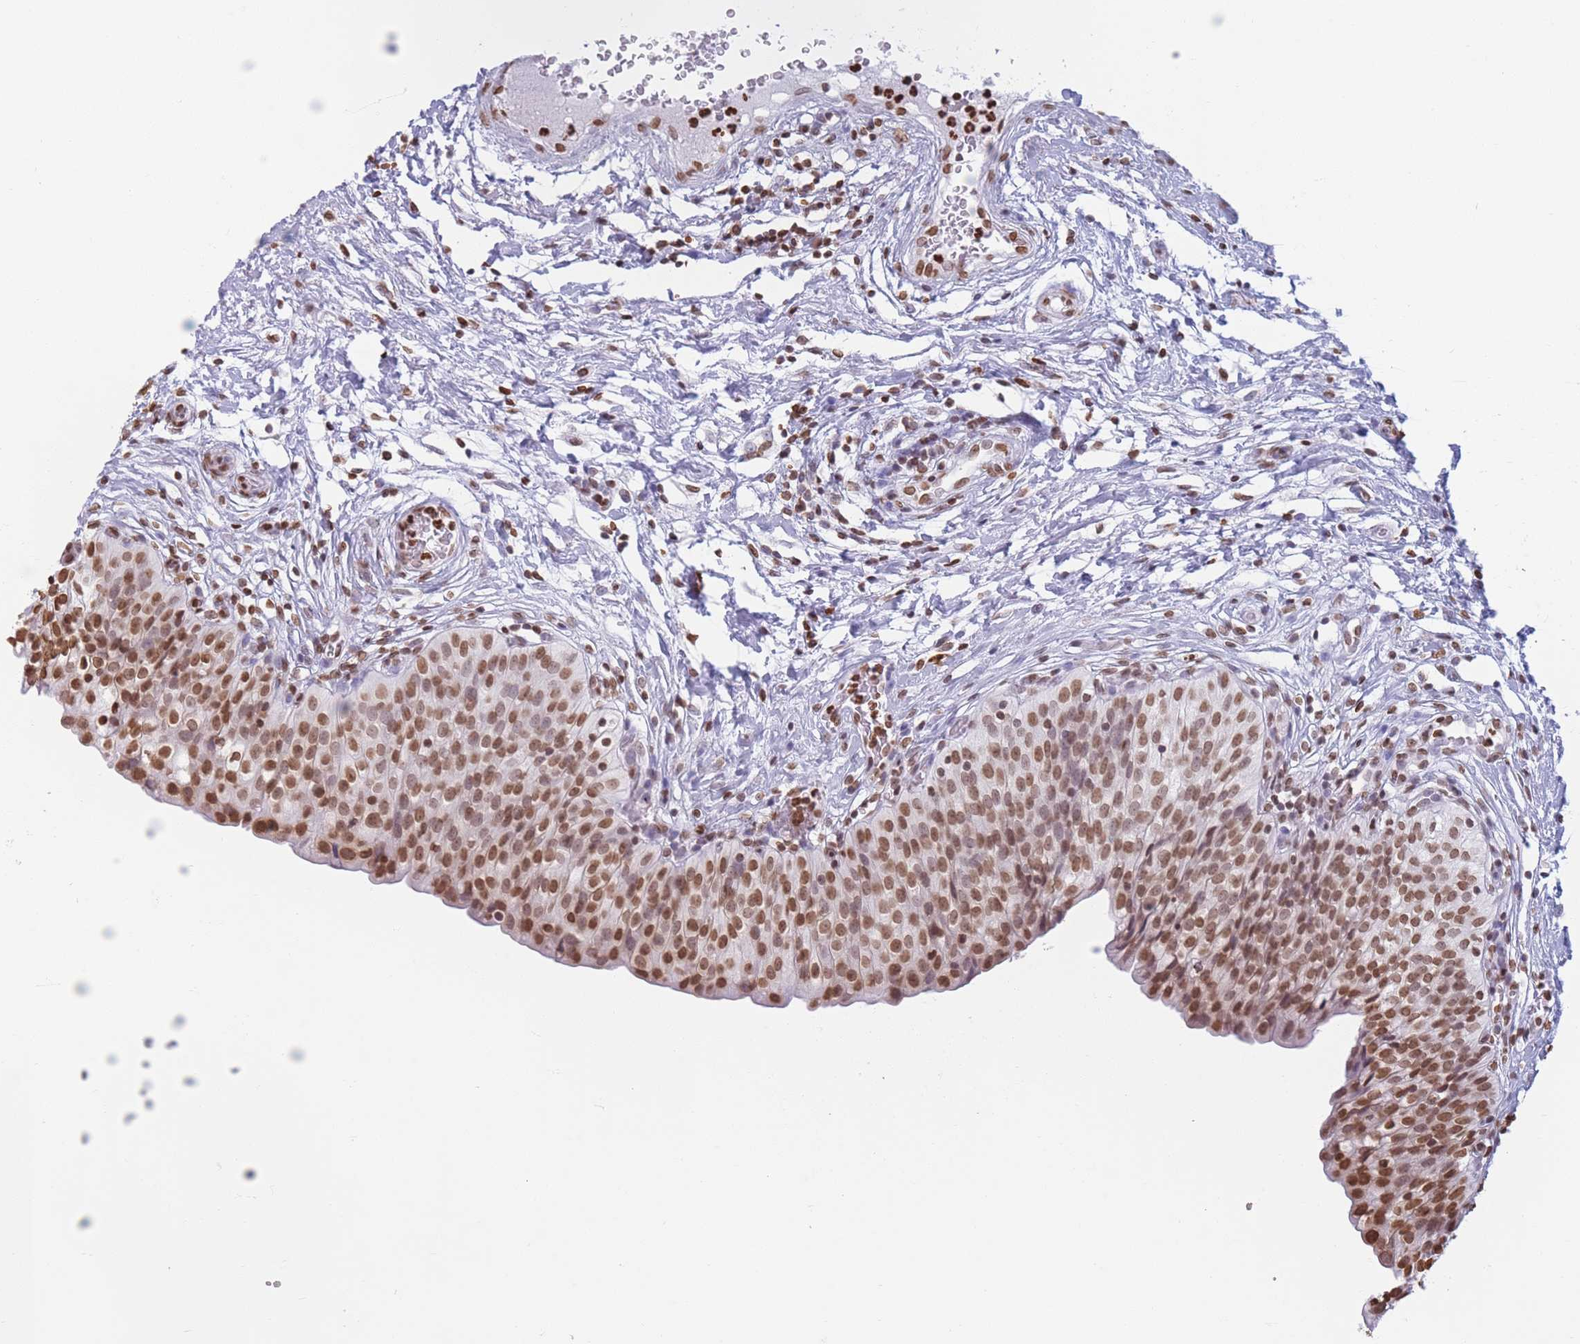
{"staining": {"intensity": "moderate", "quantity": ">75%", "location": "nuclear"}, "tissue": "urinary bladder", "cell_type": "Urothelial cells", "image_type": "normal", "snomed": [{"axis": "morphology", "description": "Normal tissue, NOS"}, {"axis": "topography", "description": "Urinary bladder"}], "caption": "Moderate nuclear protein expression is identified in about >75% of urothelial cells in urinary bladder.", "gene": "RYK", "patient": {"sex": "male", "age": 55}}